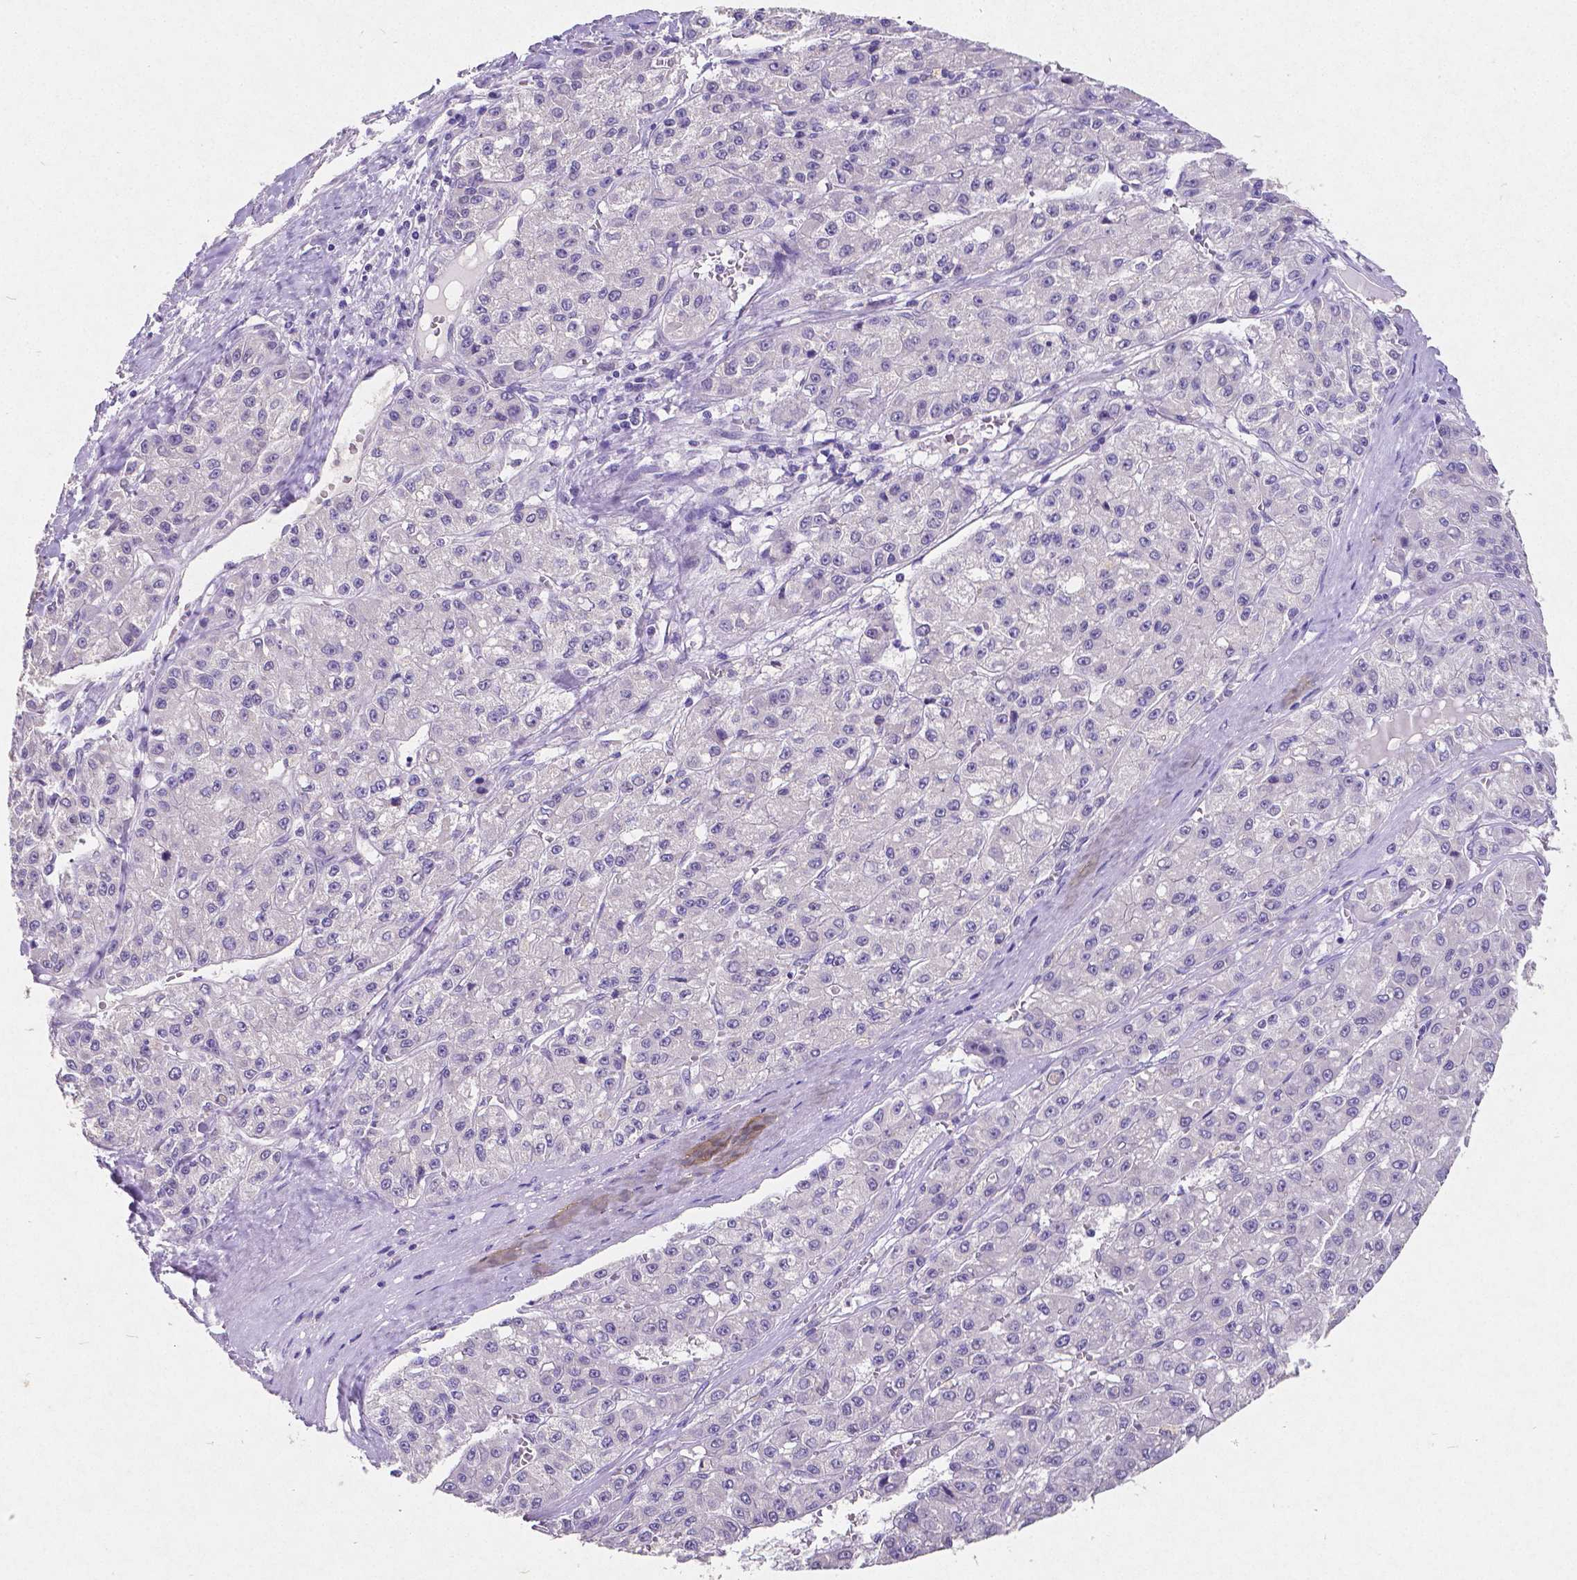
{"staining": {"intensity": "negative", "quantity": "none", "location": "none"}, "tissue": "liver cancer", "cell_type": "Tumor cells", "image_type": "cancer", "snomed": [{"axis": "morphology", "description": "Carcinoma, Hepatocellular, NOS"}, {"axis": "topography", "description": "Liver"}], "caption": "This is an immunohistochemistry (IHC) image of human liver cancer (hepatocellular carcinoma). There is no expression in tumor cells.", "gene": "SATB2", "patient": {"sex": "male", "age": 70}}